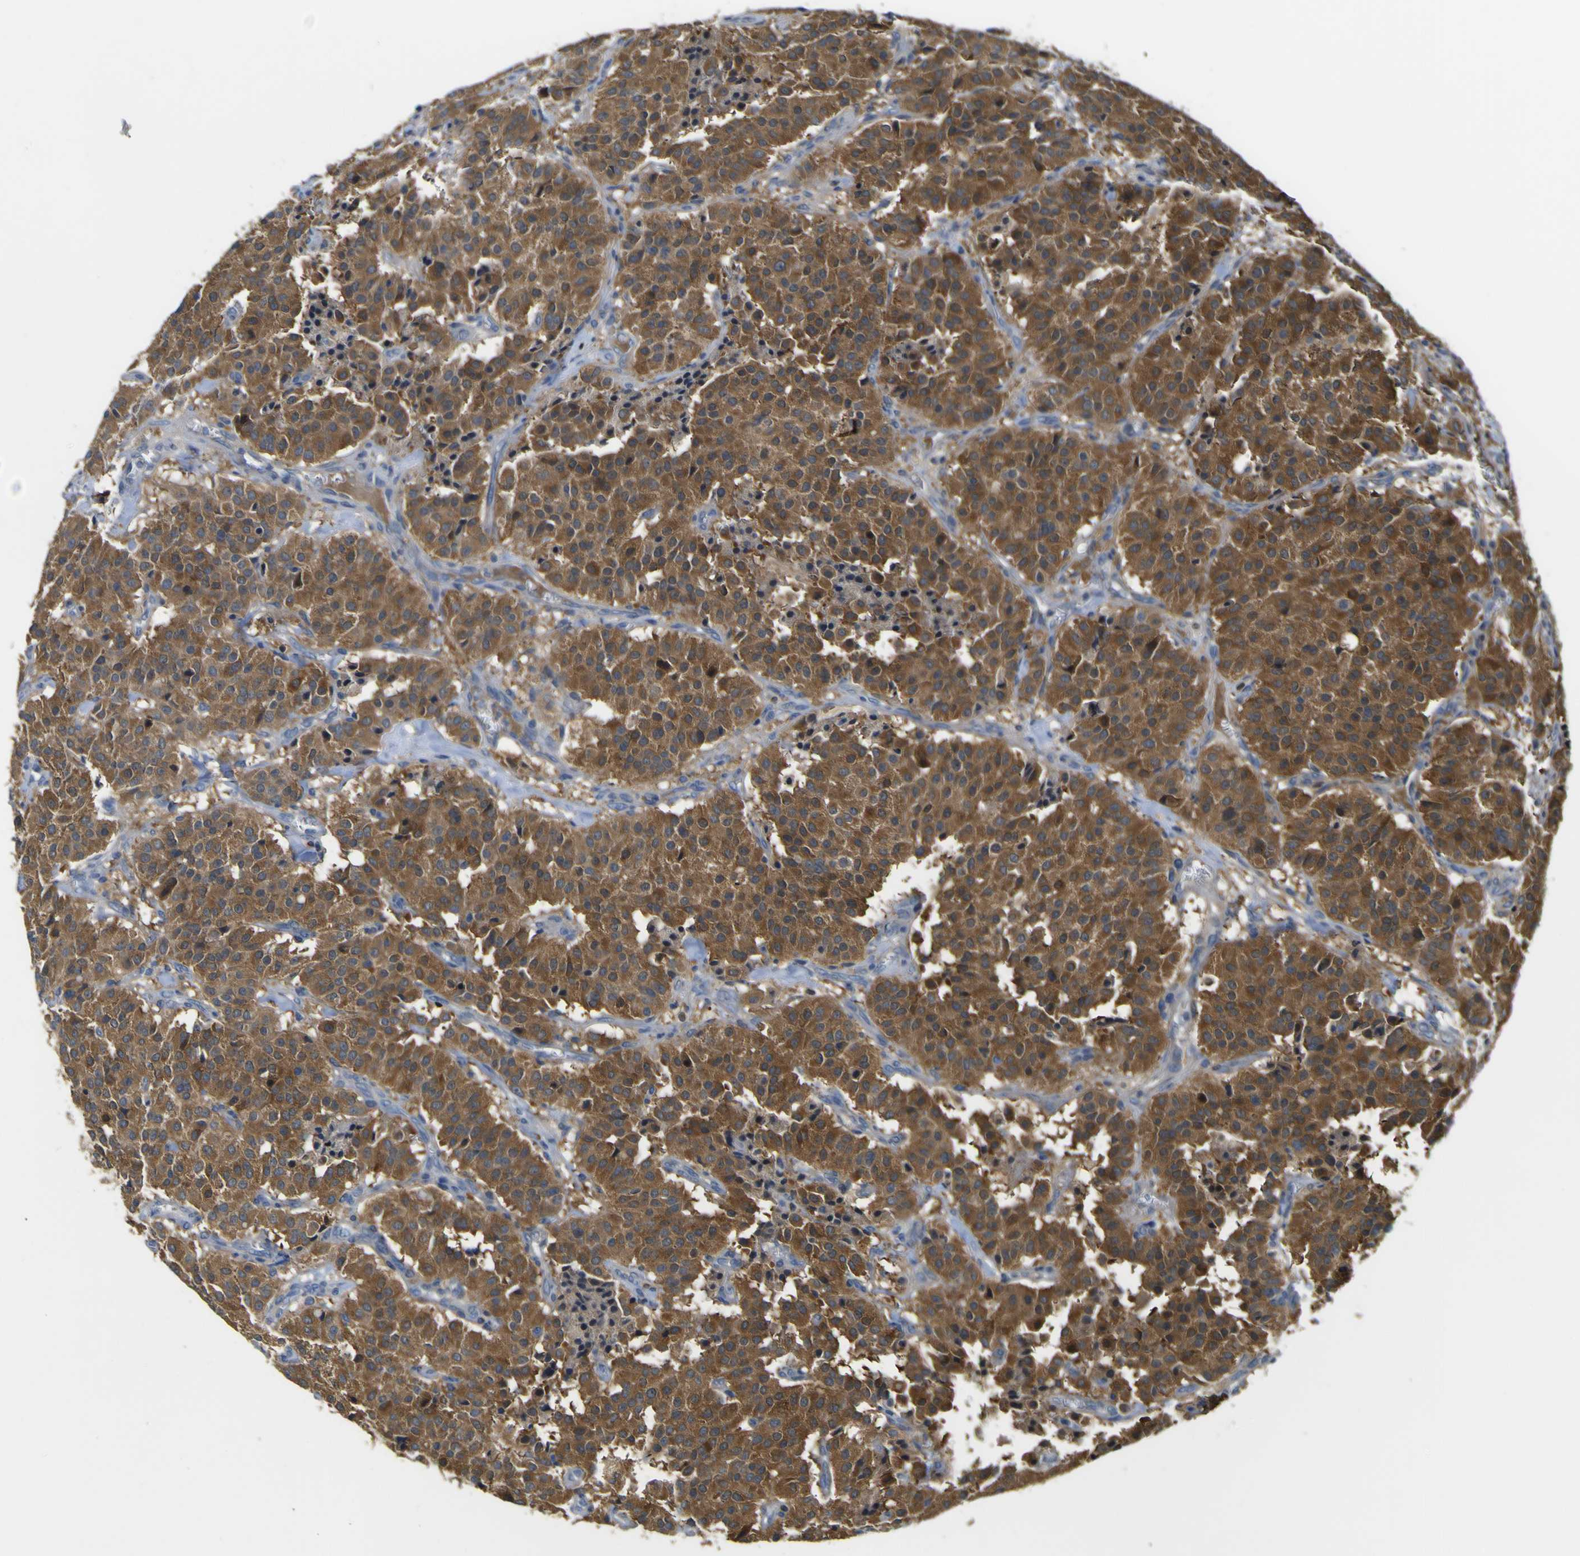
{"staining": {"intensity": "moderate", "quantity": ">75%", "location": "cytoplasmic/membranous"}, "tissue": "carcinoid", "cell_type": "Tumor cells", "image_type": "cancer", "snomed": [{"axis": "morphology", "description": "Carcinoid, malignant, NOS"}, {"axis": "topography", "description": "Lung"}], "caption": "A brown stain highlights moderate cytoplasmic/membranous positivity of a protein in carcinoid (malignant) tumor cells. The protein of interest is shown in brown color, while the nuclei are stained blue.", "gene": "EML2", "patient": {"sex": "male", "age": 30}}